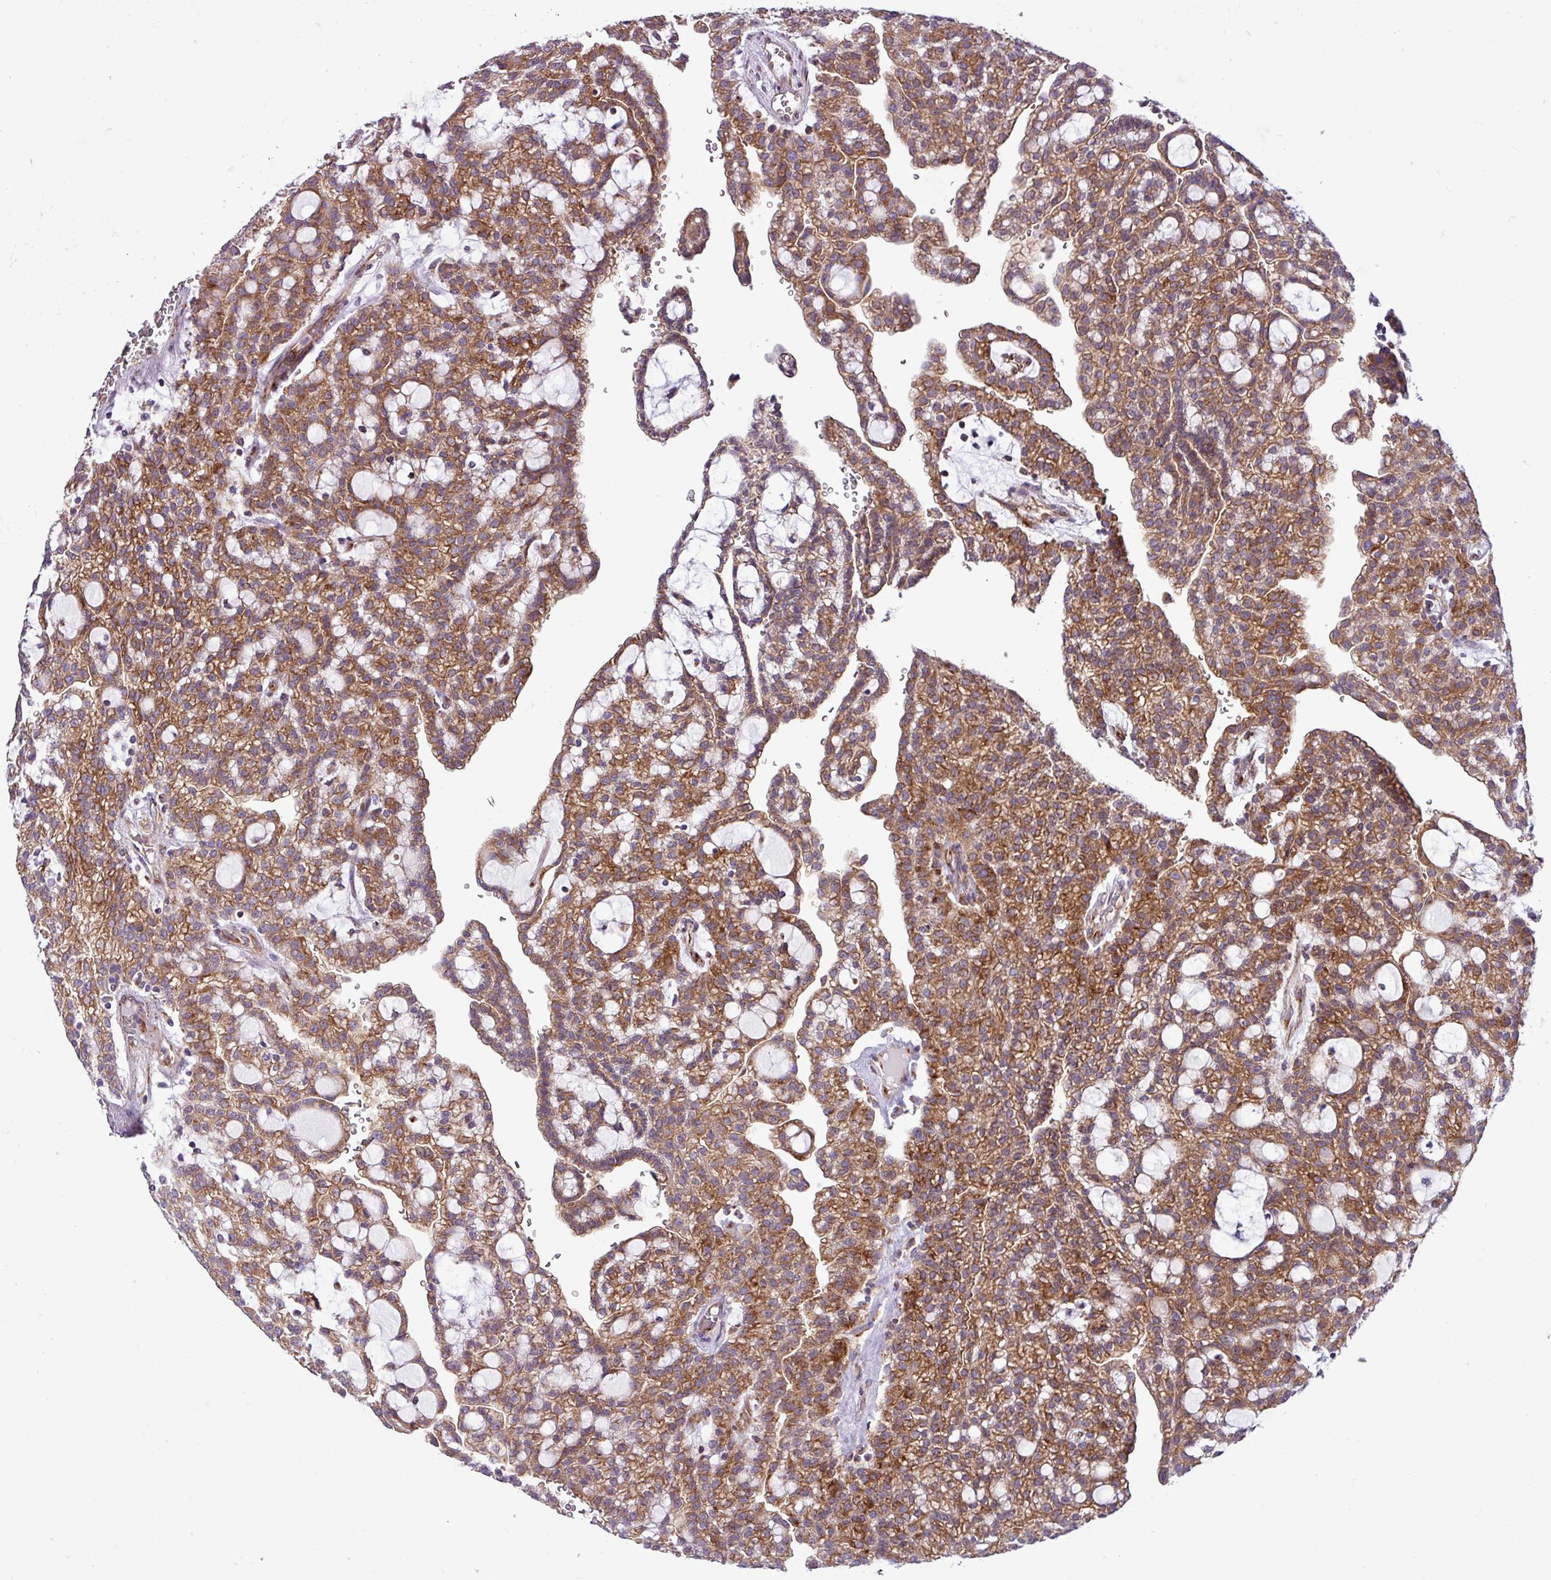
{"staining": {"intensity": "moderate", "quantity": ">75%", "location": "cytoplasmic/membranous"}, "tissue": "renal cancer", "cell_type": "Tumor cells", "image_type": "cancer", "snomed": [{"axis": "morphology", "description": "Adenocarcinoma, NOS"}, {"axis": "topography", "description": "Kidney"}], "caption": "Moderate cytoplasmic/membranous expression is appreciated in approximately >75% of tumor cells in adenocarcinoma (renal).", "gene": "RPL13", "patient": {"sex": "male", "age": 63}}